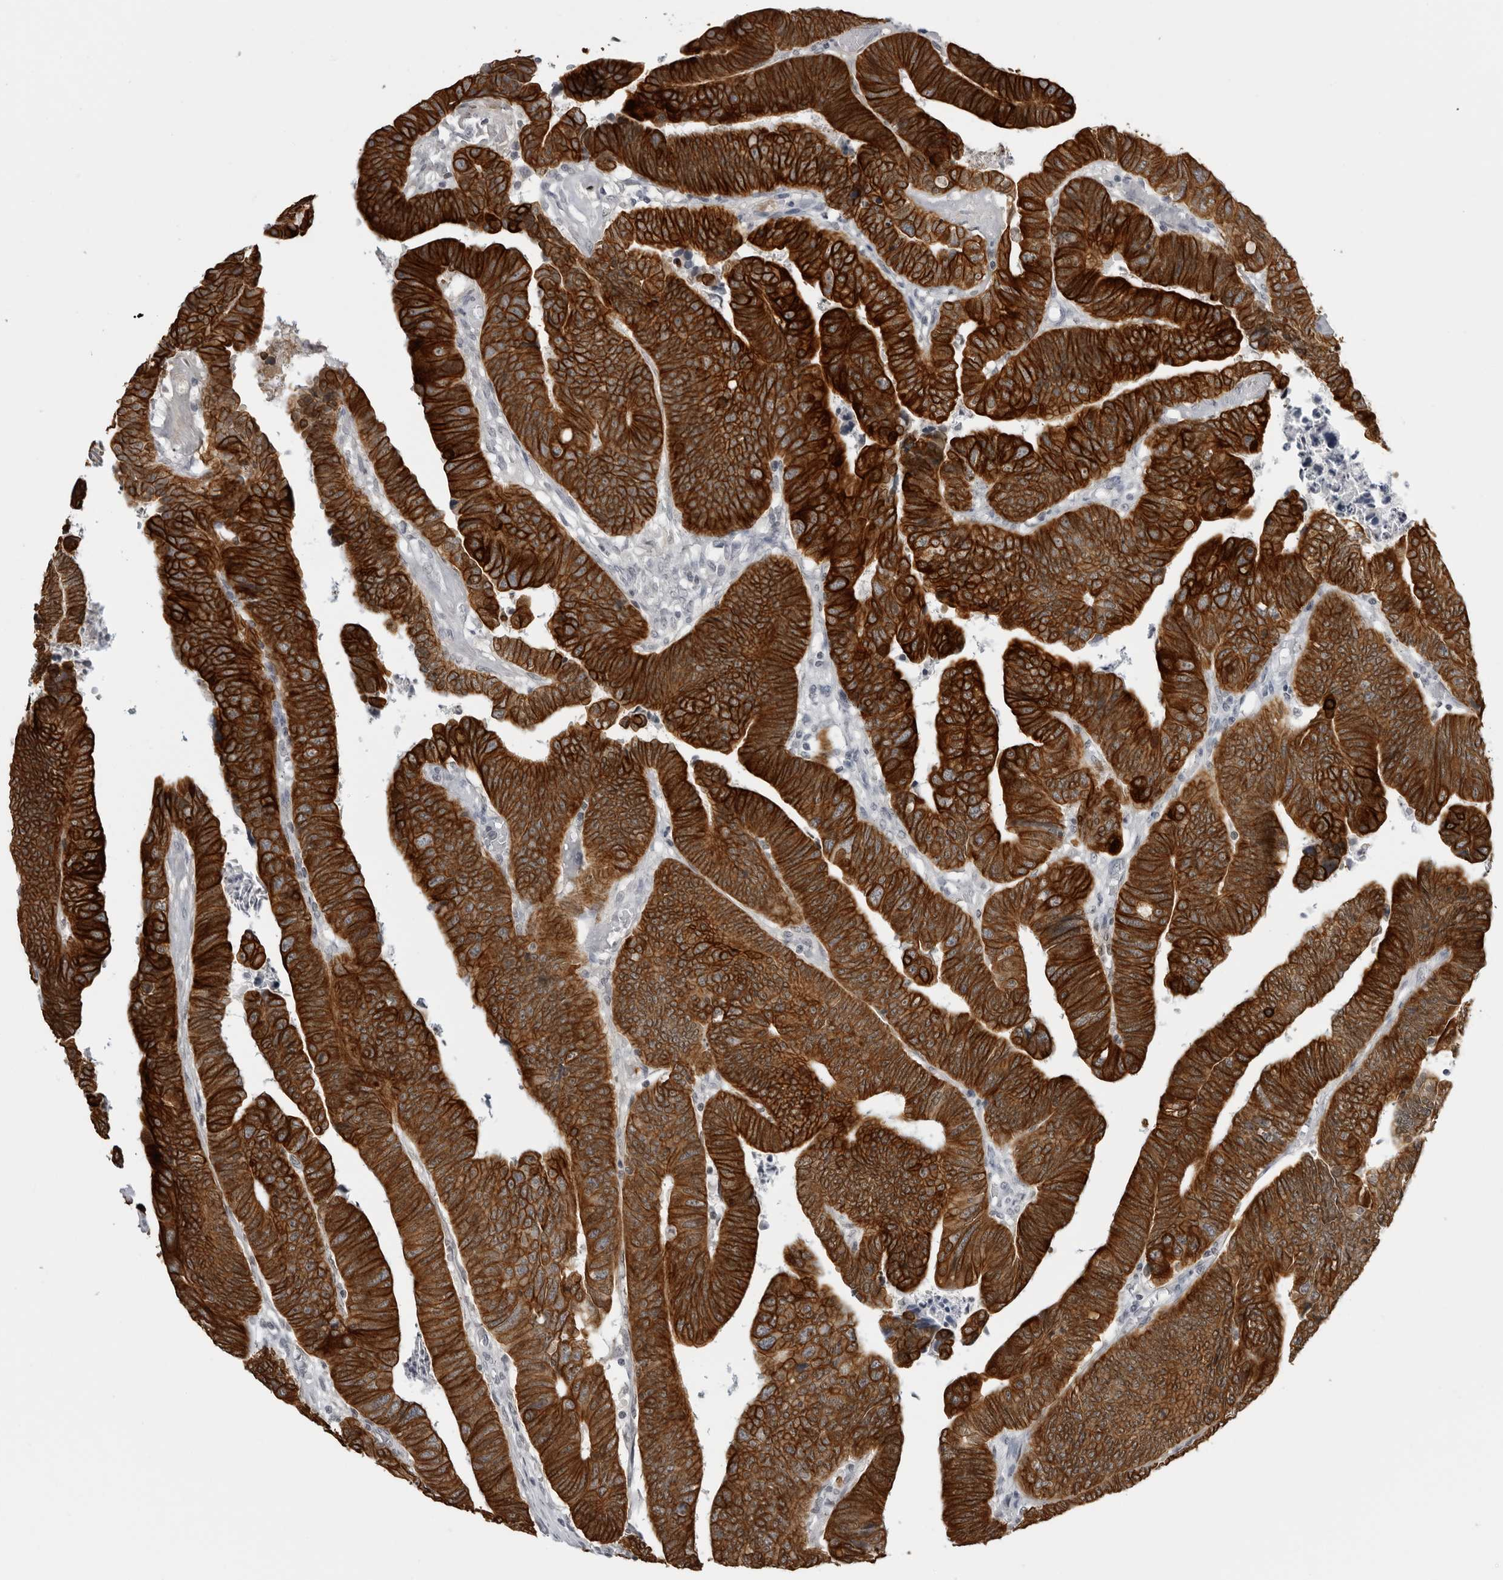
{"staining": {"intensity": "strong", "quantity": ">75%", "location": "cytoplasmic/membranous"}, "tissue": "colorectal cancer", "cell_type": "Tumor cells", "image_type": "cancer", "snomed": [{"axis": "morphology", "description": "Adenocarcinoma, NOS"}, {"axis": "topography", "description": "Rectum"}], "caption": "This histopathology image displays IHC staining of colorectal adenocarcinoma, with high strong cytoplasmic/membranous positivity in about >75% of tumor cells.", "gene": "SERPINF2", "patient": {"sex": "female", "age": 65}}